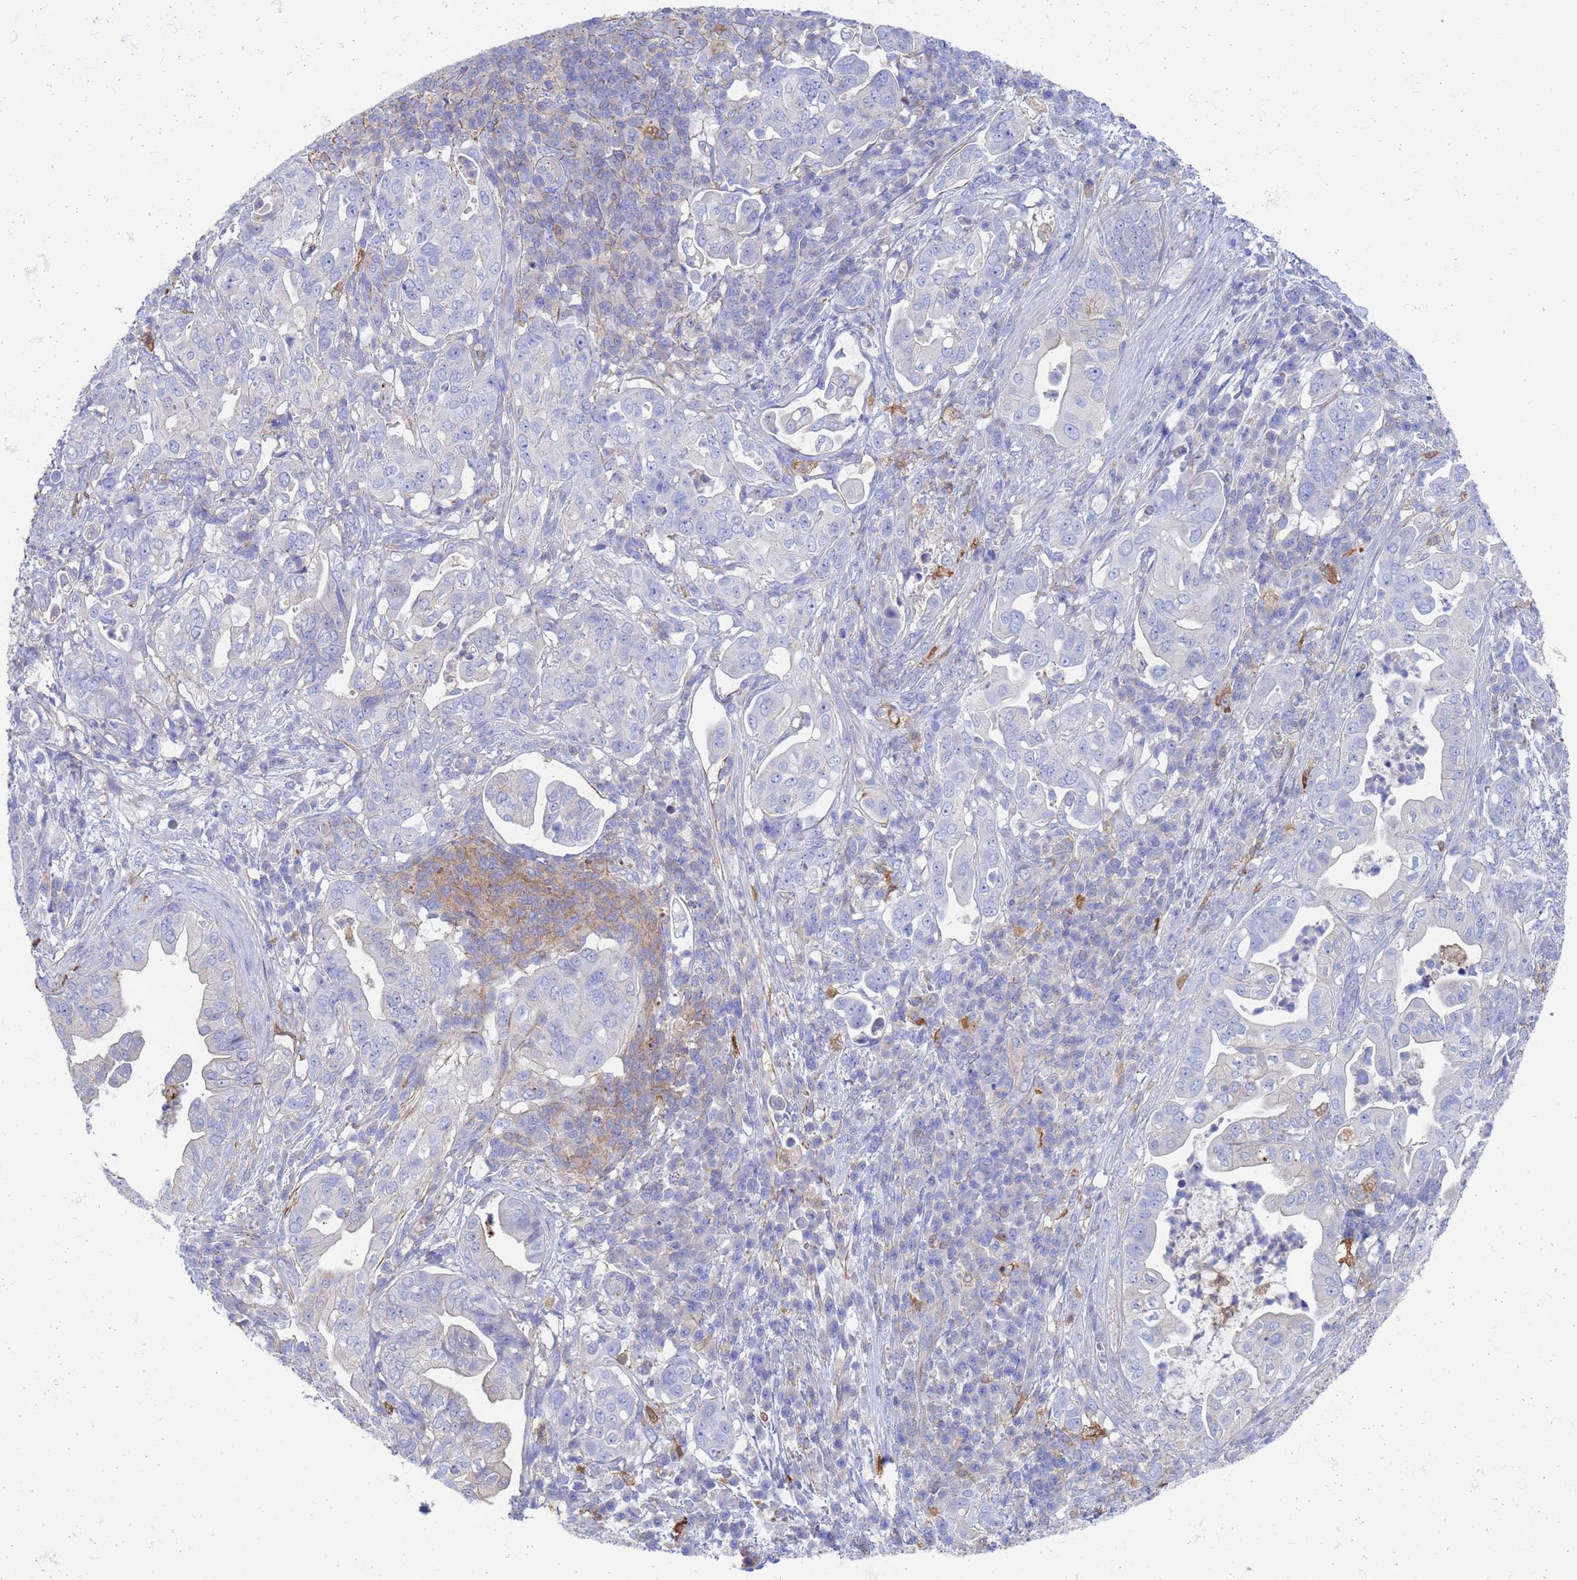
{"staining": {"intensity": "negative", "quantity": "none", "location": "none"}, "tissue": "pancreatic cancer", "cell_type": "Tumor cells", "image_type": "cancer", "snomed": [{"axis": "morphology", "description": "Normal tissue, NOS"}, {"axis": "morphology", "description": "Adenocarcinoma, NOS"}, {"axis": "topography", "description": "Lymph node"}, {"axis": "topography", "description": "Pancreas"}], "caption": "Pancreatic adenocarcinoma was stained to show a protein in brown. There is no significant staining in tumor cells.", "gene": "GCHFR", "patient": {"sex": "female", "age": 67}}